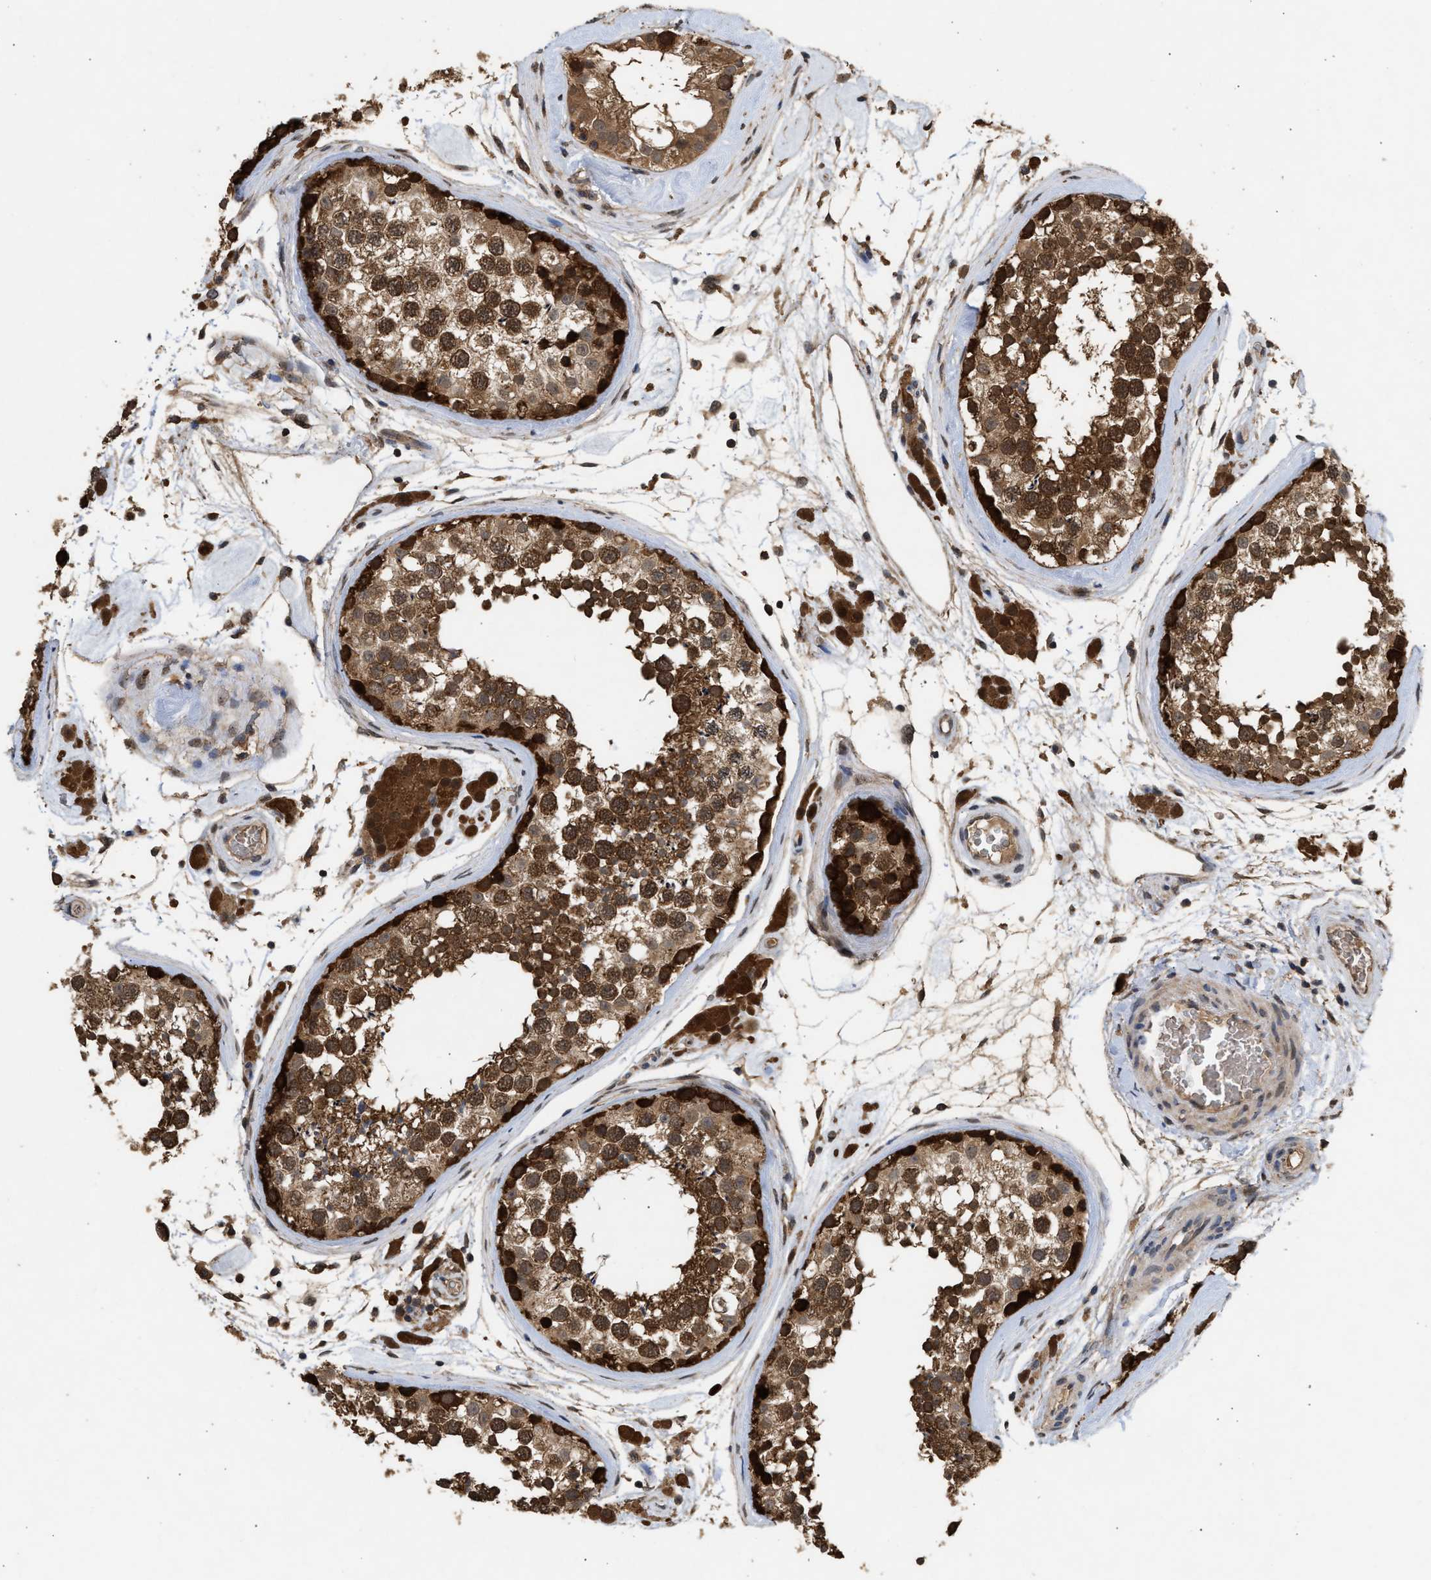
{"staining": {"intensity": "strong", "quantity": ">75%", "location": "cytoplasmic/membranous,nuclear"}, "tissue": "testis", "cell_type": "Cells in seminiferous ducts", "image_type": "normal", "snomed": [{"axis": "morphology", "description": "Normal tissue, NOS"}, {"axis": "topography", "description": "Testis"}], "caption": "Strong cytoplasmic/membranous,nuclear staining is present in approximately >75% of cells in seminiferous ducts in normal testis.", "gene": "FITM1", "patient": {"sex": "male", "age": 46}}